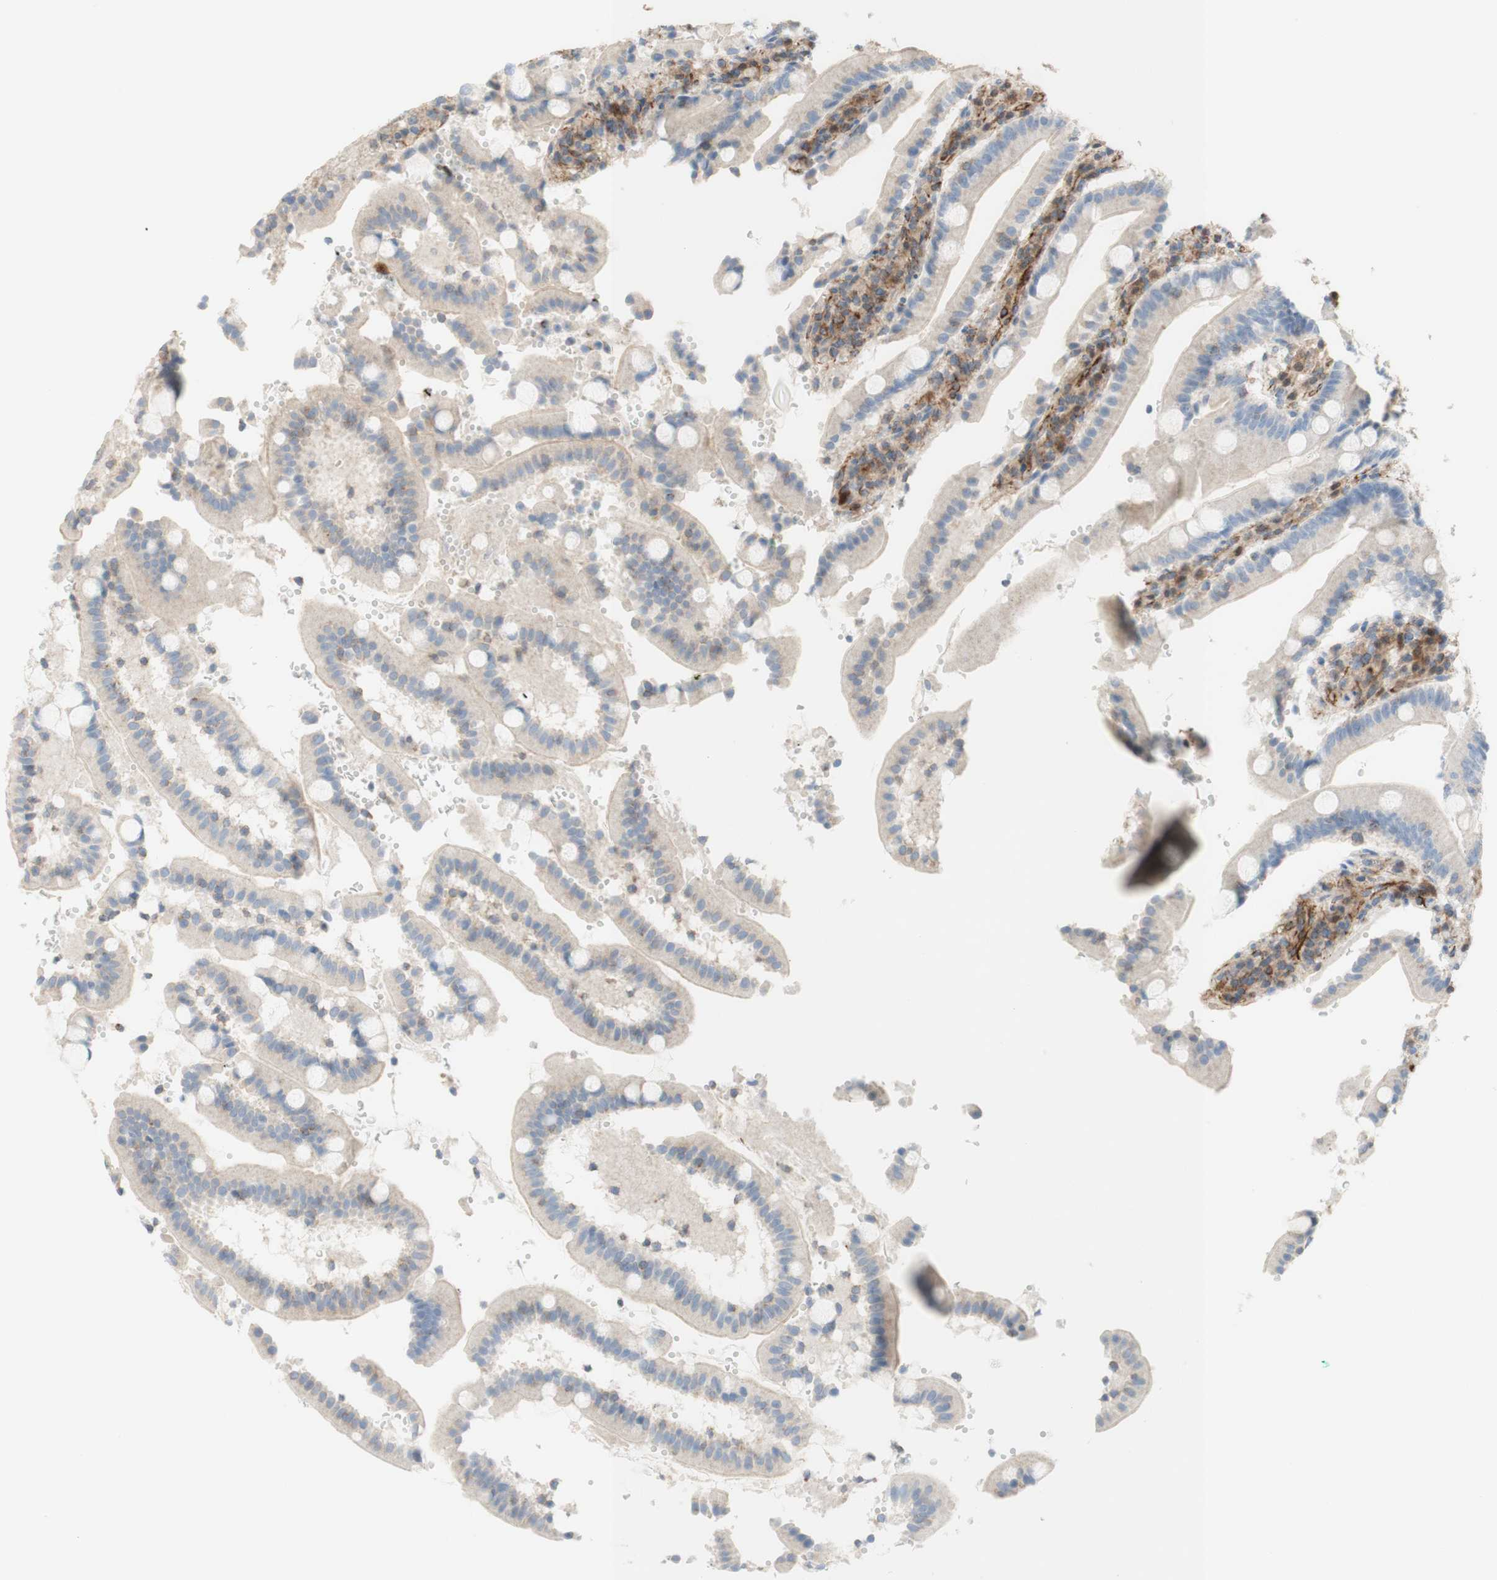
{"staining": {"intensity": "weak", "quantity": ">75%", "location": "cytoplasmic/membranous"}, "tissue": "duodenum", "cell_type": "Glandular cells", "image_type": "normal", "snomed": [{"axis": "morphology", "description": "Normal tissue, NOS"}, {"axis": "topography", "description": "Small intestine, NOS"}], "caption": "Protein staining displays weak cytoplasmic/membranous staining in about >75% of glandular cells in unremarkable duodenum.", "gene": "POU2AF1", "patient": {"sex": "female", "age": 71}}